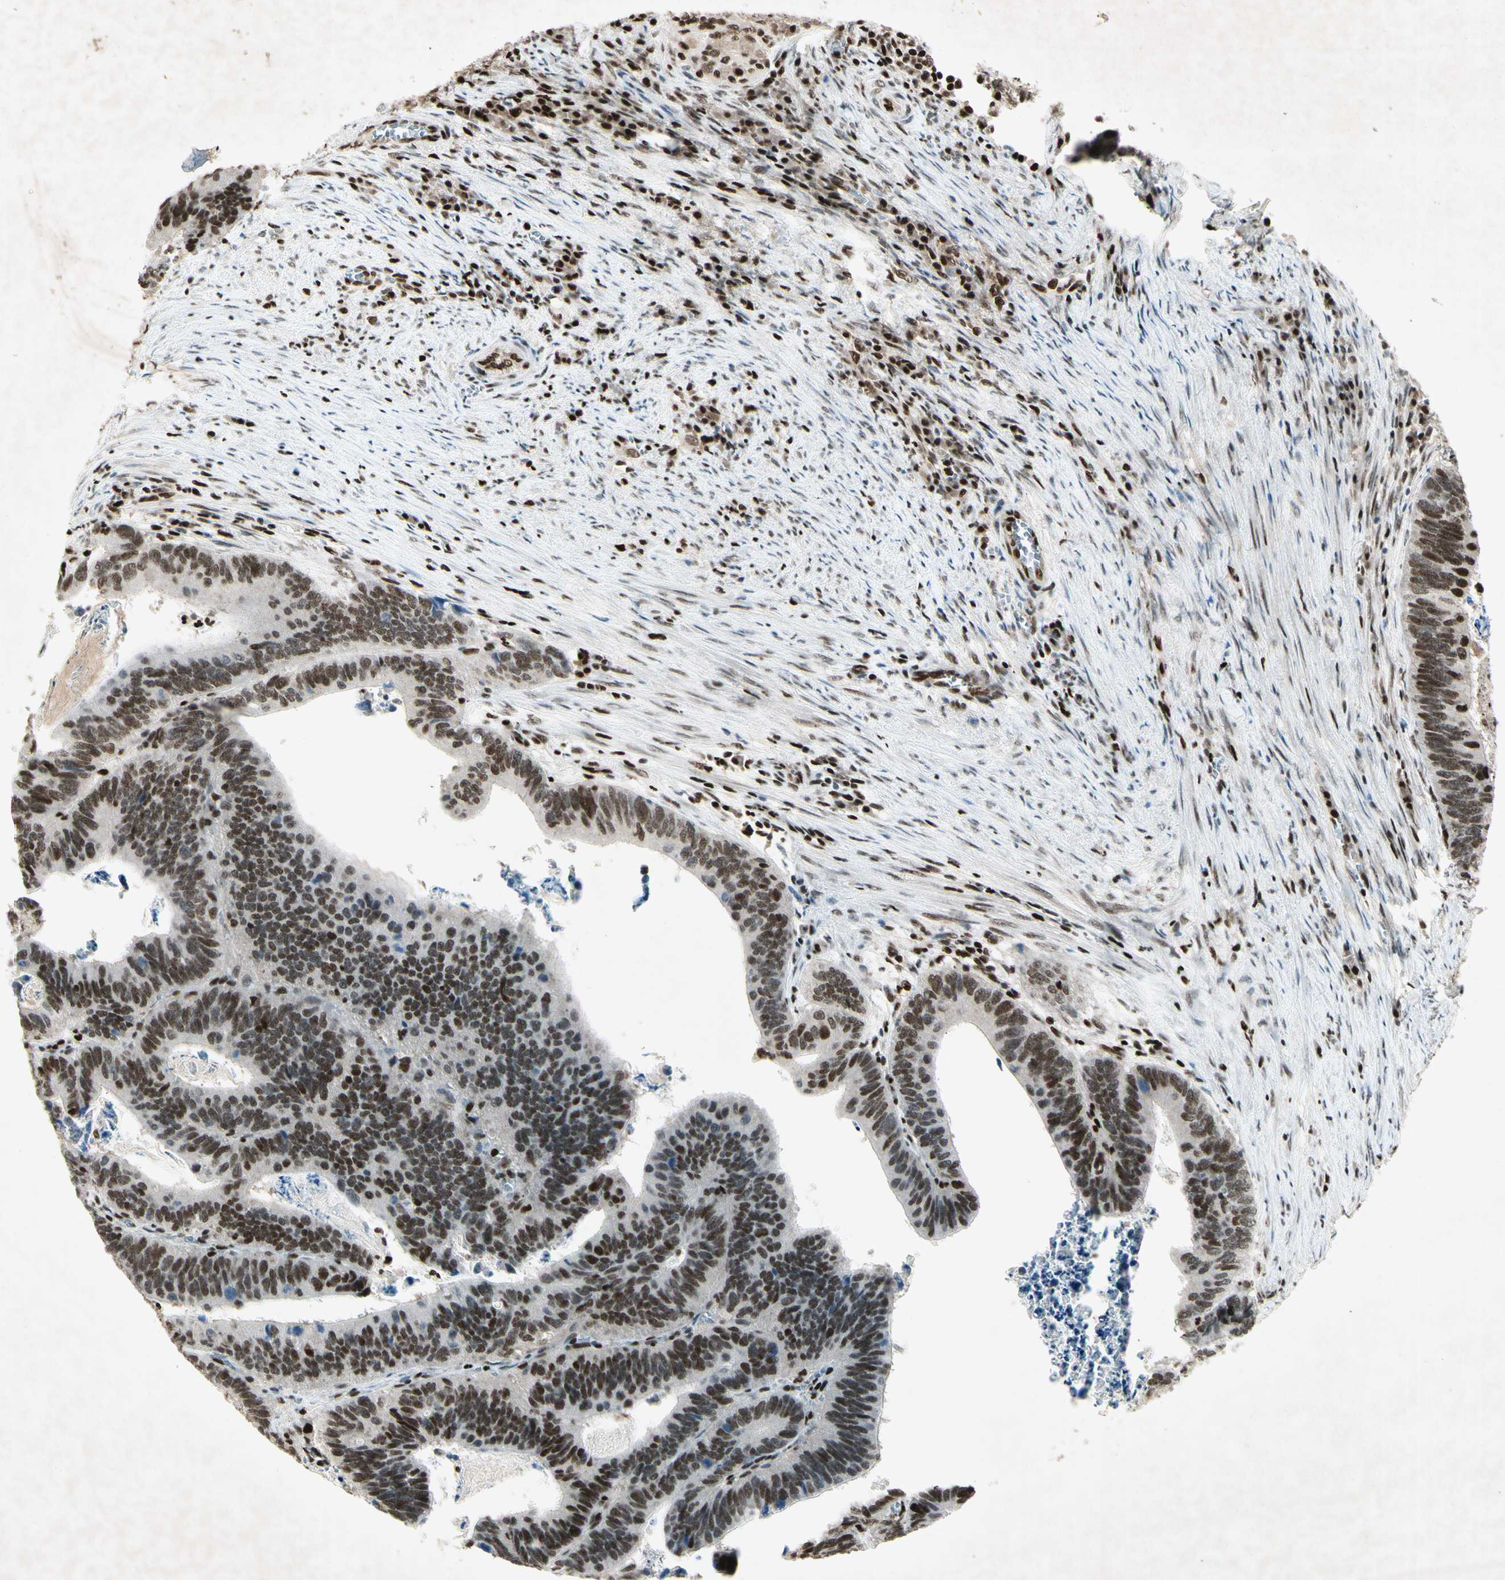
{"staining": {"intensity": "strong", "quantity": ">75%", "location": "nuclear"}, "tissue": "colorectal cancer", "cell_type": "Tumor cells", "image_type": "cancer", "snomed": [{"axis": "morphology", "description": "Adenocarcinoma, NOS"}, {"axis": "topography", "description": "Colon"}], "caption": "Immunohistochemistry micrograph of neoplastic tissue: colorectal adenocarcinoma stained using IHC displays high levels of strong protein expression localized specifically in the nuclear of tumor cells, appearing as a nuclear brown color.", "gene": "RNF43", "patient": {"sex": "male", "age": 72}}